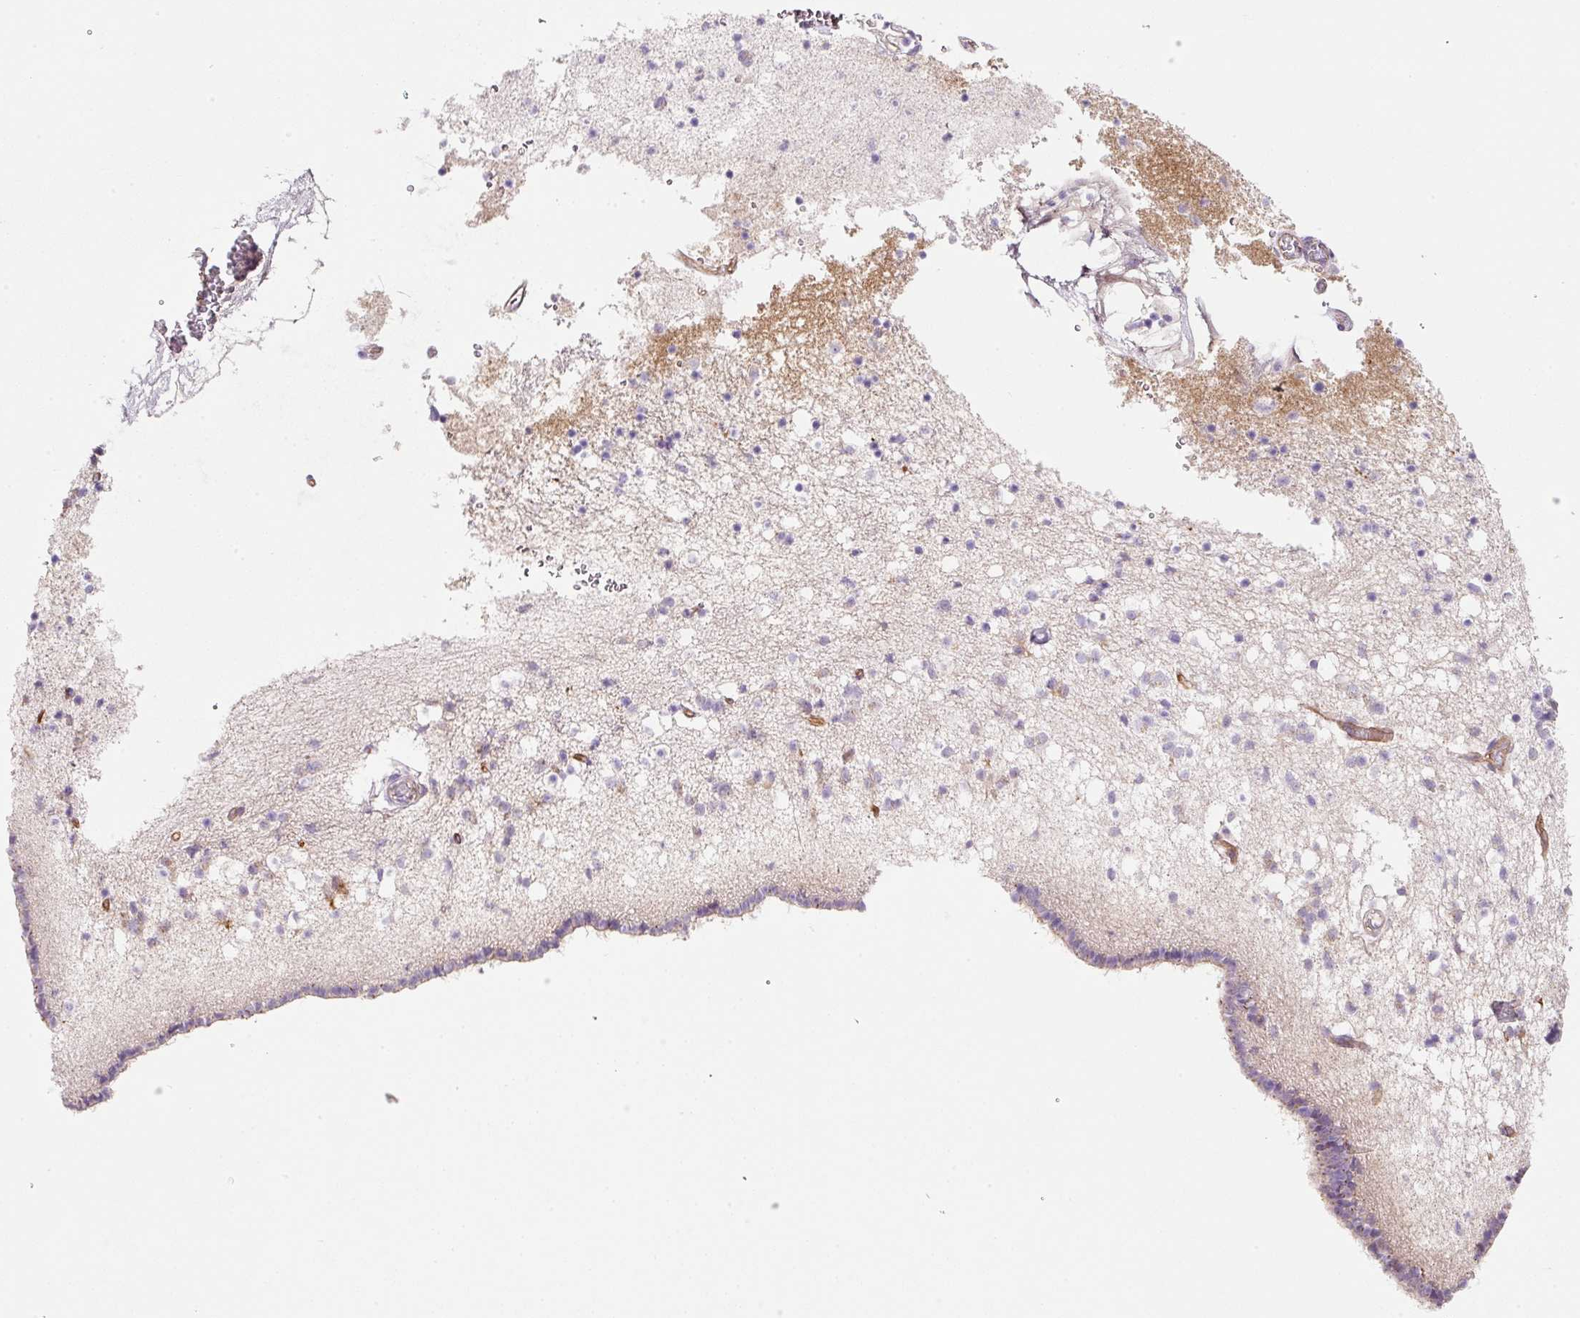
{"staining": {"intensity": "negative", "quantity": "none", "location": "none"}, "tissue": "caudate", "cell_type": "Glial cells", "image_type": "normal", "snomed": [{"axis": "morphology", "description": "Normal tissue, NOS"}, {"axis": "topography", "description": "Lateral ventricle wall"}], "caption": "DAB immunohistochemical staining of unremarkable caudate displays no significant staining in glial cells.", "gene": "SOS2", "patient": {"sex": "male", "age": 58}}